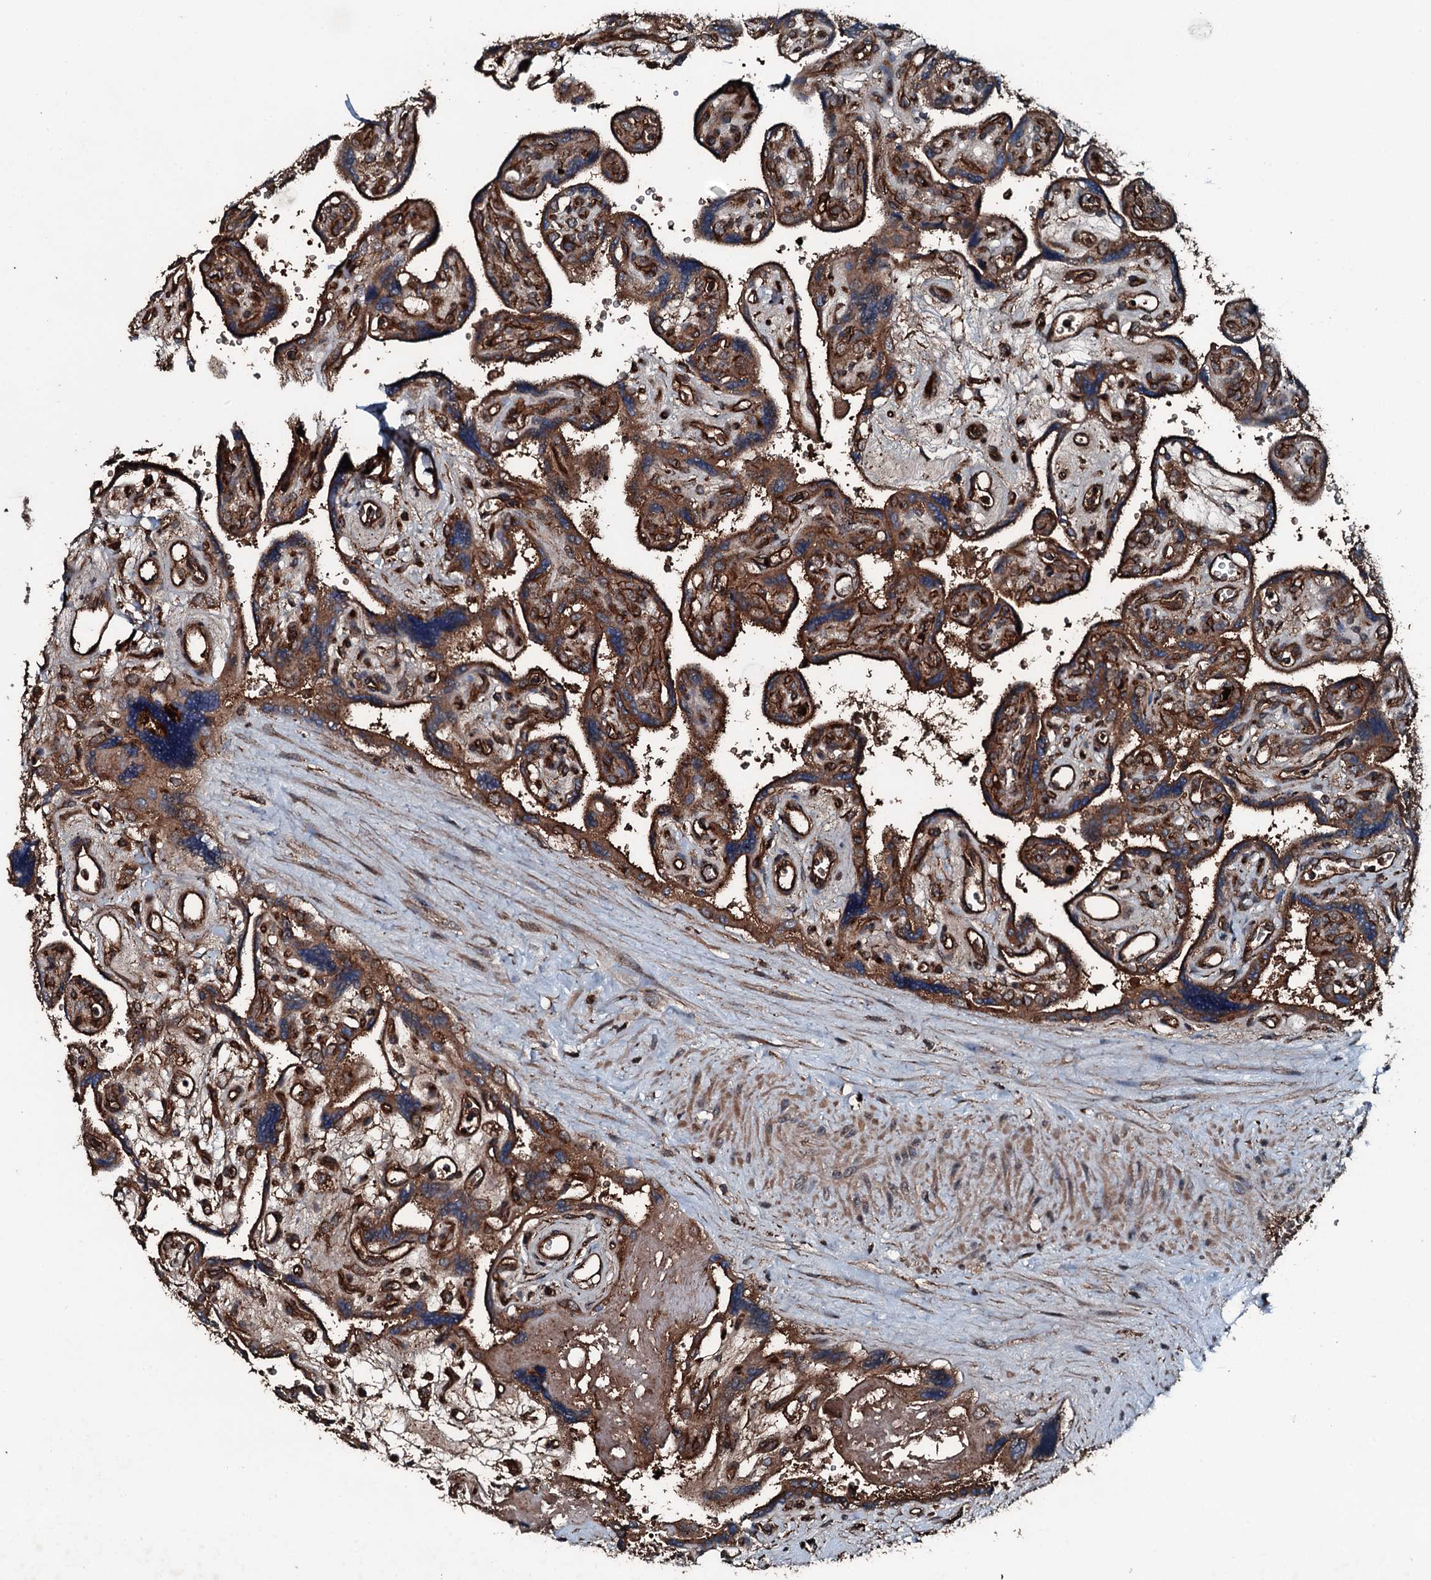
{"staining": {"intensity": "moderate", "quantity": ">75%", "location": "cytoplasmic/membranous"}, "tissue": "placenta", "cell_type": "Trophoblastic cells", "image_type": "normal", "snomed": [{"axis": "morphology", "description": "Normal tissue, NOS"}, {"axis": "topography", "description": "Placenta"}], "caption": "IHC image of normal placenta: placenta stained using immunohistochemistry displays medium levels of moderate protein expression localized specifically in the cytoplasmic/membranous of trophoblastic cells, appearing as a cytoplasmic/membranous brown color.", "gene": "TRIM7", "patient": {"sex": "female", "age": 39}}